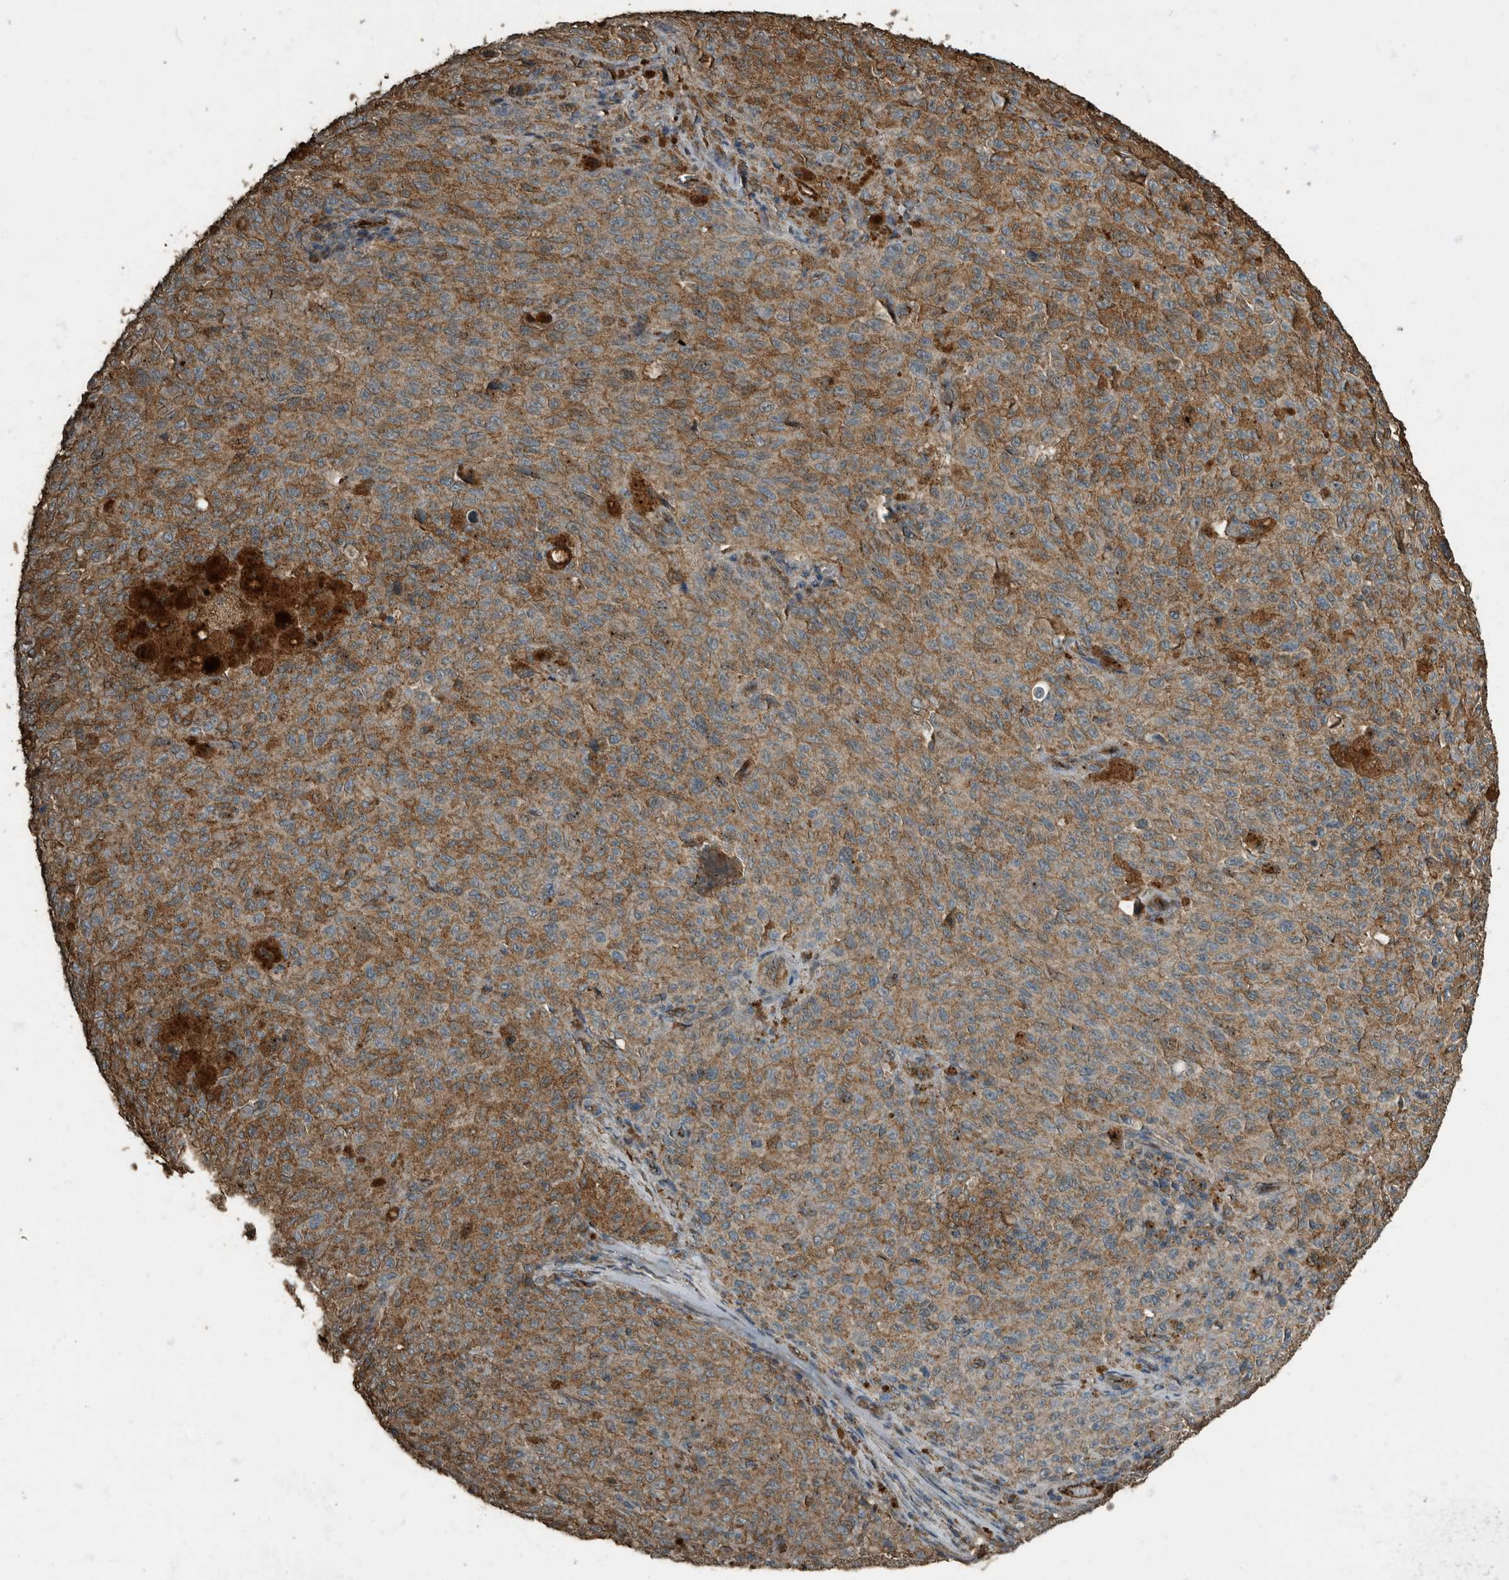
{"staining": {"intensity": "moderate", "quantity": ">75%", "location": "cytoplasmic/membranous"}, "tissue": "melanoma", "cell_type": "Tumor cells", "image_type": "cancer", "snomed": [{"axis": "morphology", "description": "Malignant melanoma, NOS"}, {"axis": "topography", "description": "Skin"}], "caption": "This is an image of immunohistochemistry staining of malignant melanoma, which shows moderate expression in the cytoplasmic/membranous of tumor cells.", "gene": "IL15RA", "patient": {"sex": "female", "age": 82}}